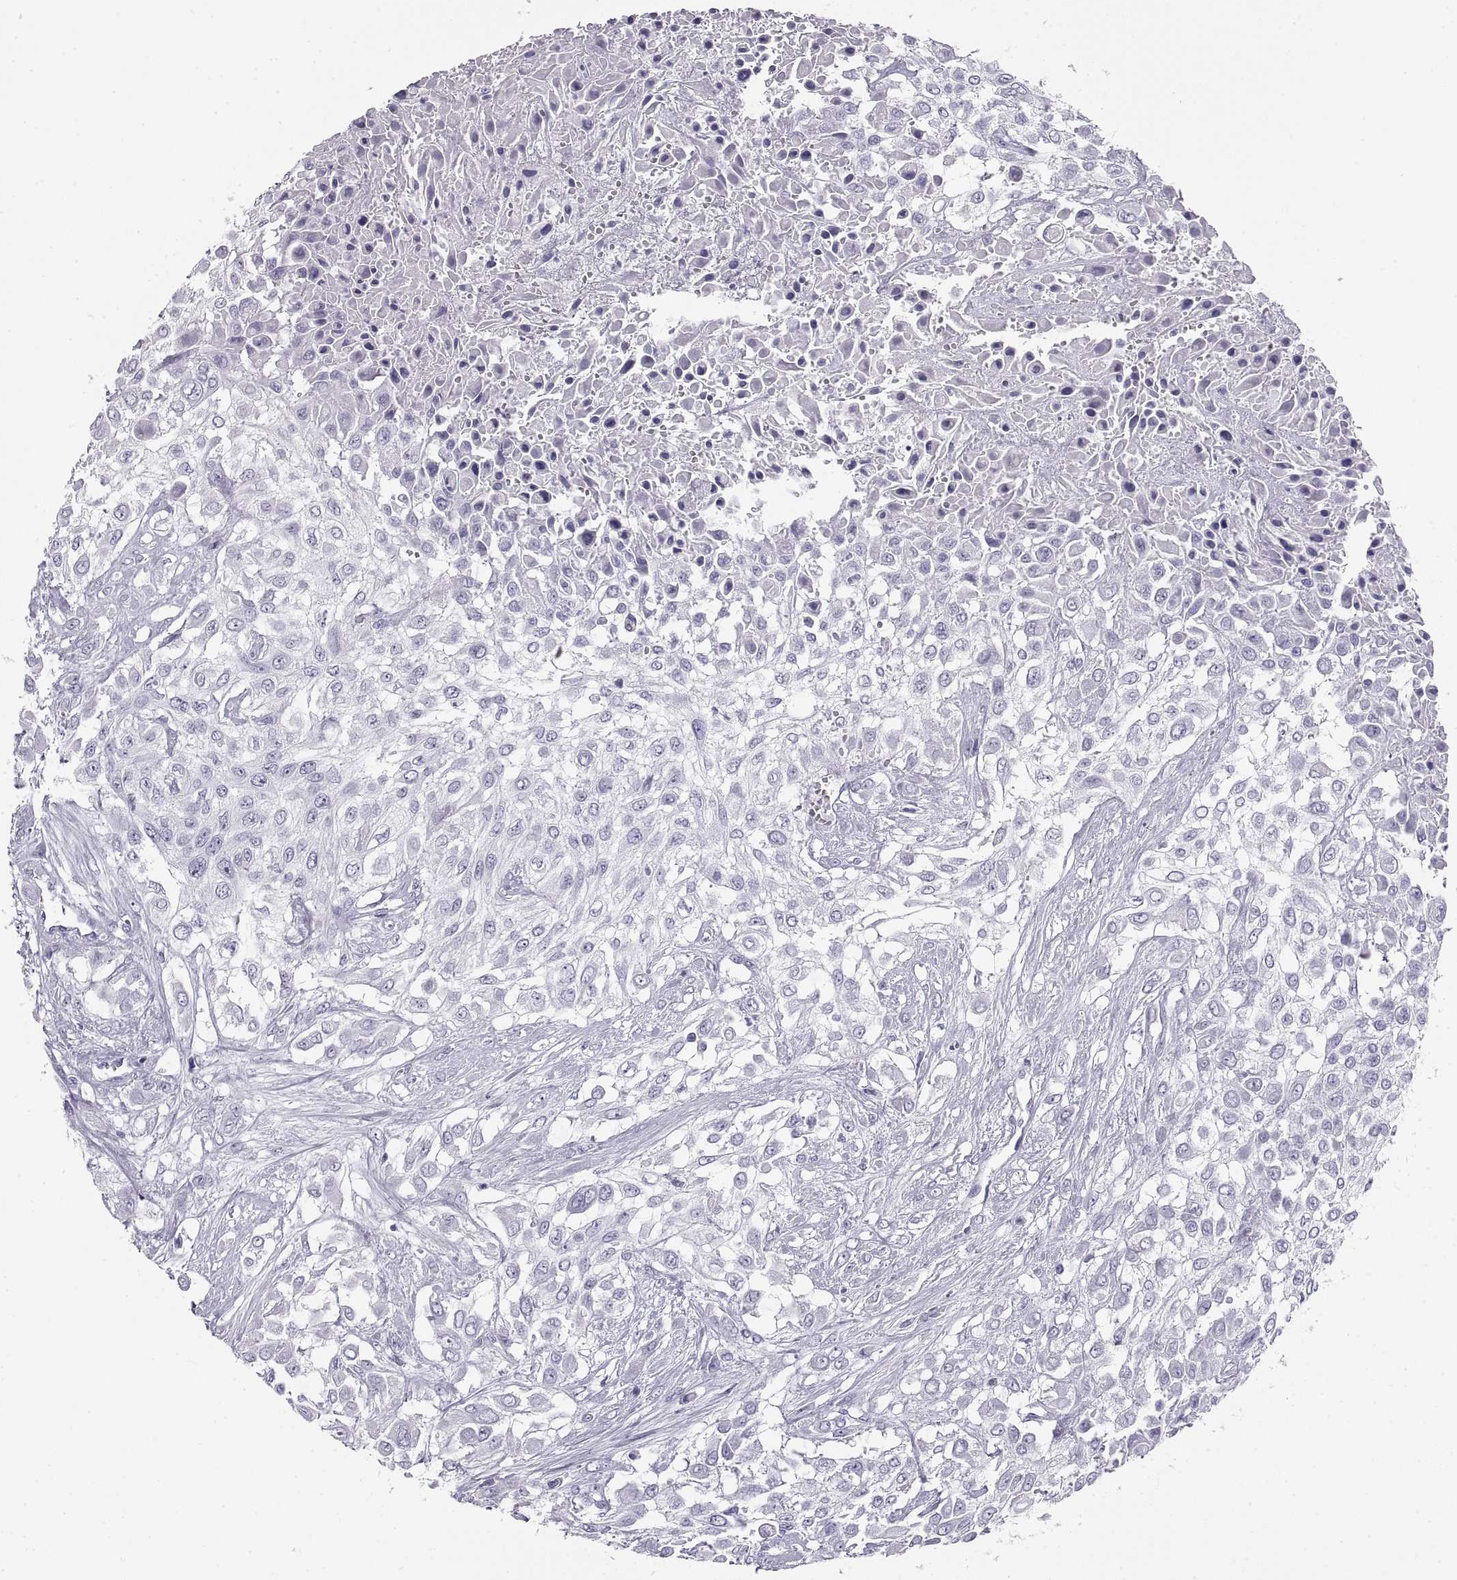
{"staining": {"intensity": "negative", "quantity": "none", "location": "none"}, "tissue": "urothelial cancer", "cell_type": "Tumor cells", "image_type": "cancer", "snomed": [{"axis": "morphology", "description": "Urothelial carcinoma, High grade"}, {"axis": "topography", "description": "Urinary bladder"}], "caption": "Immunohistochemistry (IHC) histopathology image of human urothelial carcinoma (high-grade) stained for a protein (brown), which displays no expression in tumor cells.", "gene": "RLBP1", "patient": {"sex": "male", "age": 57}}